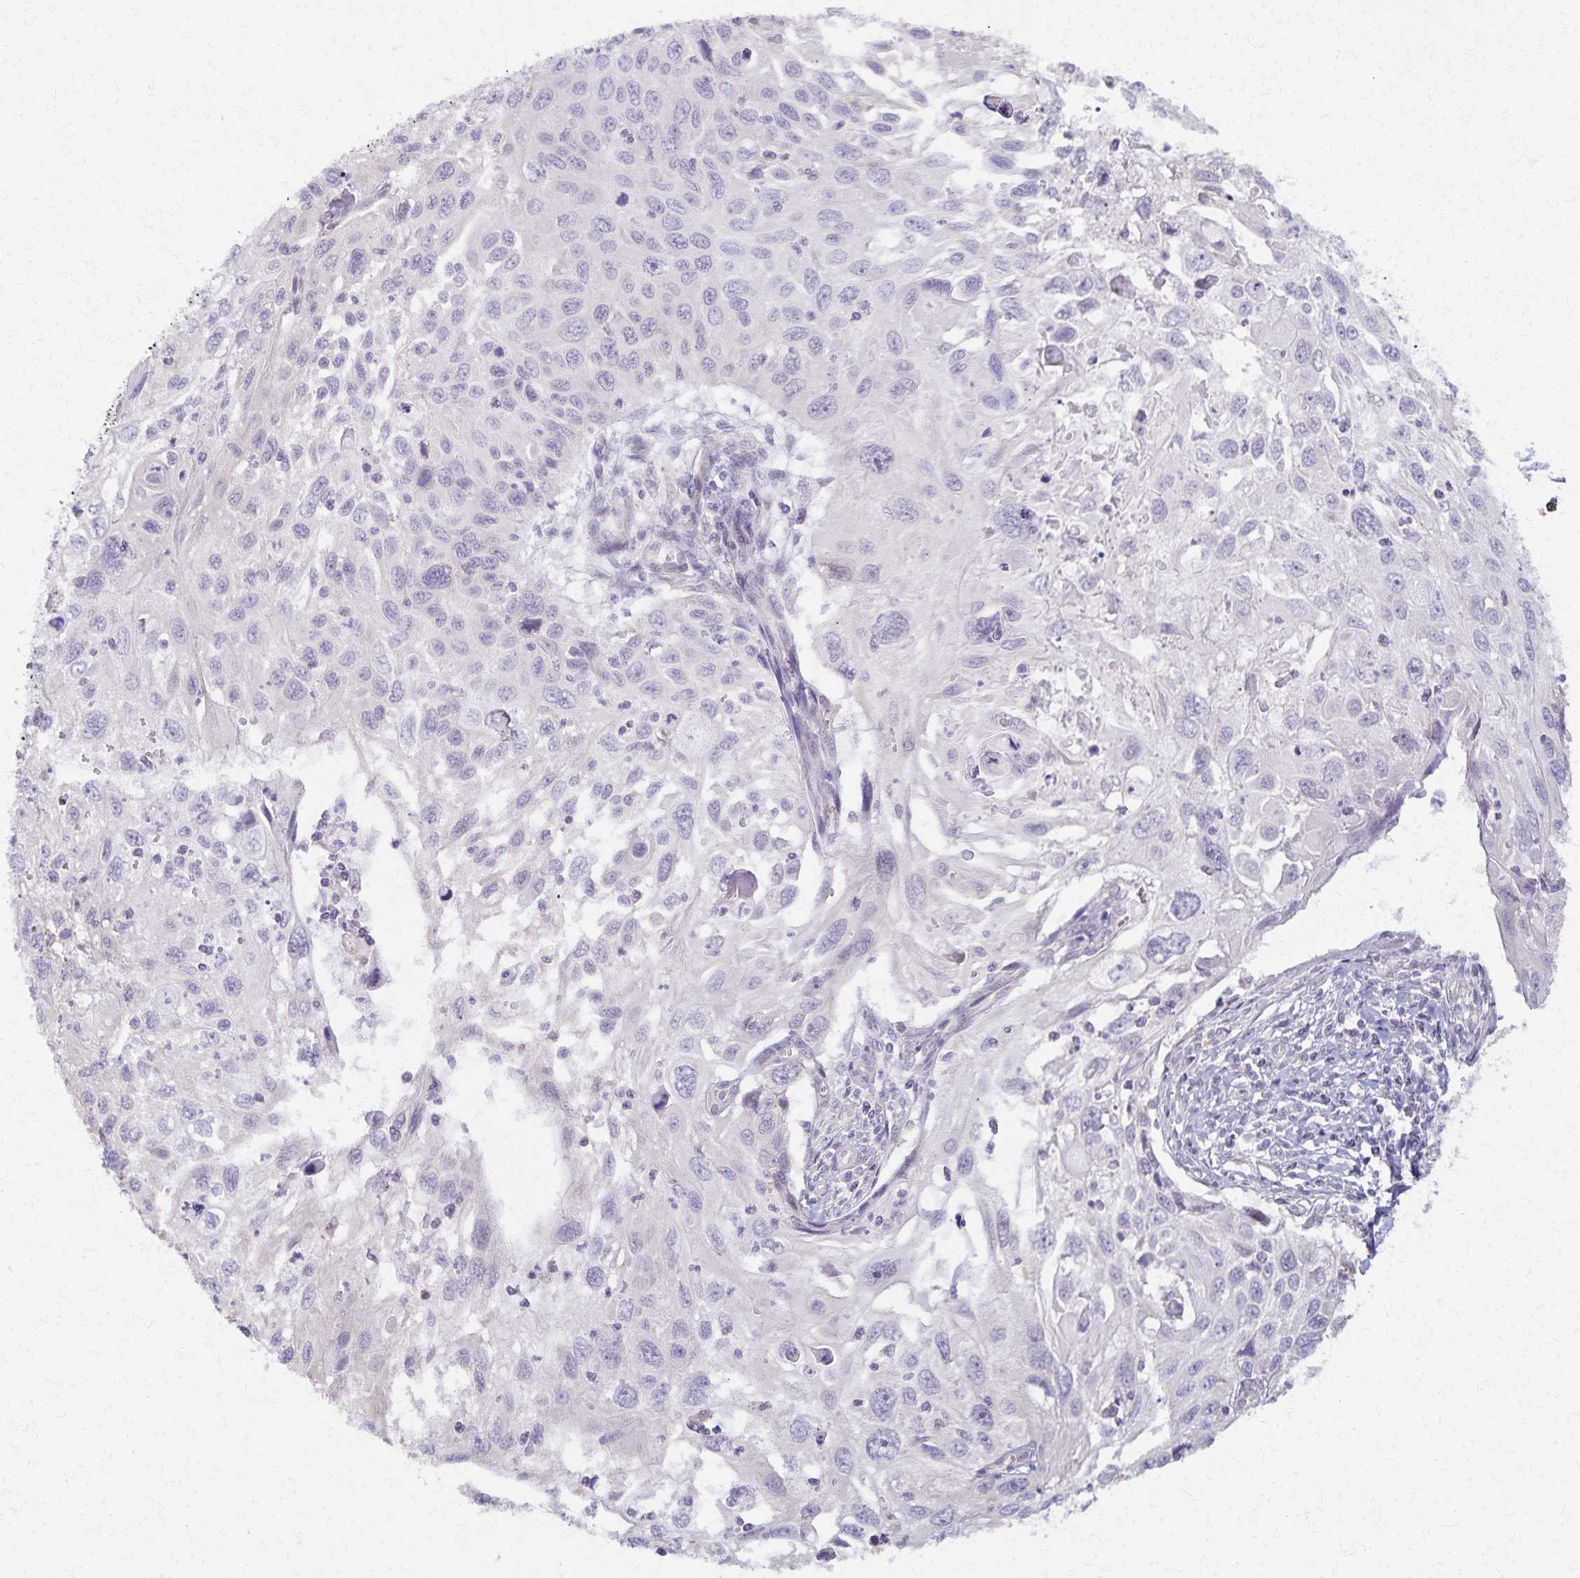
{"staining": {"intensity": "negative", "quantity": "none", "location": "none"}, "tissue": "cervical cancer", "cell_type": "Tumor cells", "image_type": "cancer", "snomed": [{"axis": "morphology", "description": "Squamous cell carcinoma, NOS"}, {"axis": "topography", "description": "Cervix"}], "caption": "Immunohistochemistry of cervical cancer displays no expression in tumor cells.", "gene": "KISS1", "patient": {"sex": "female", "age": 70}}